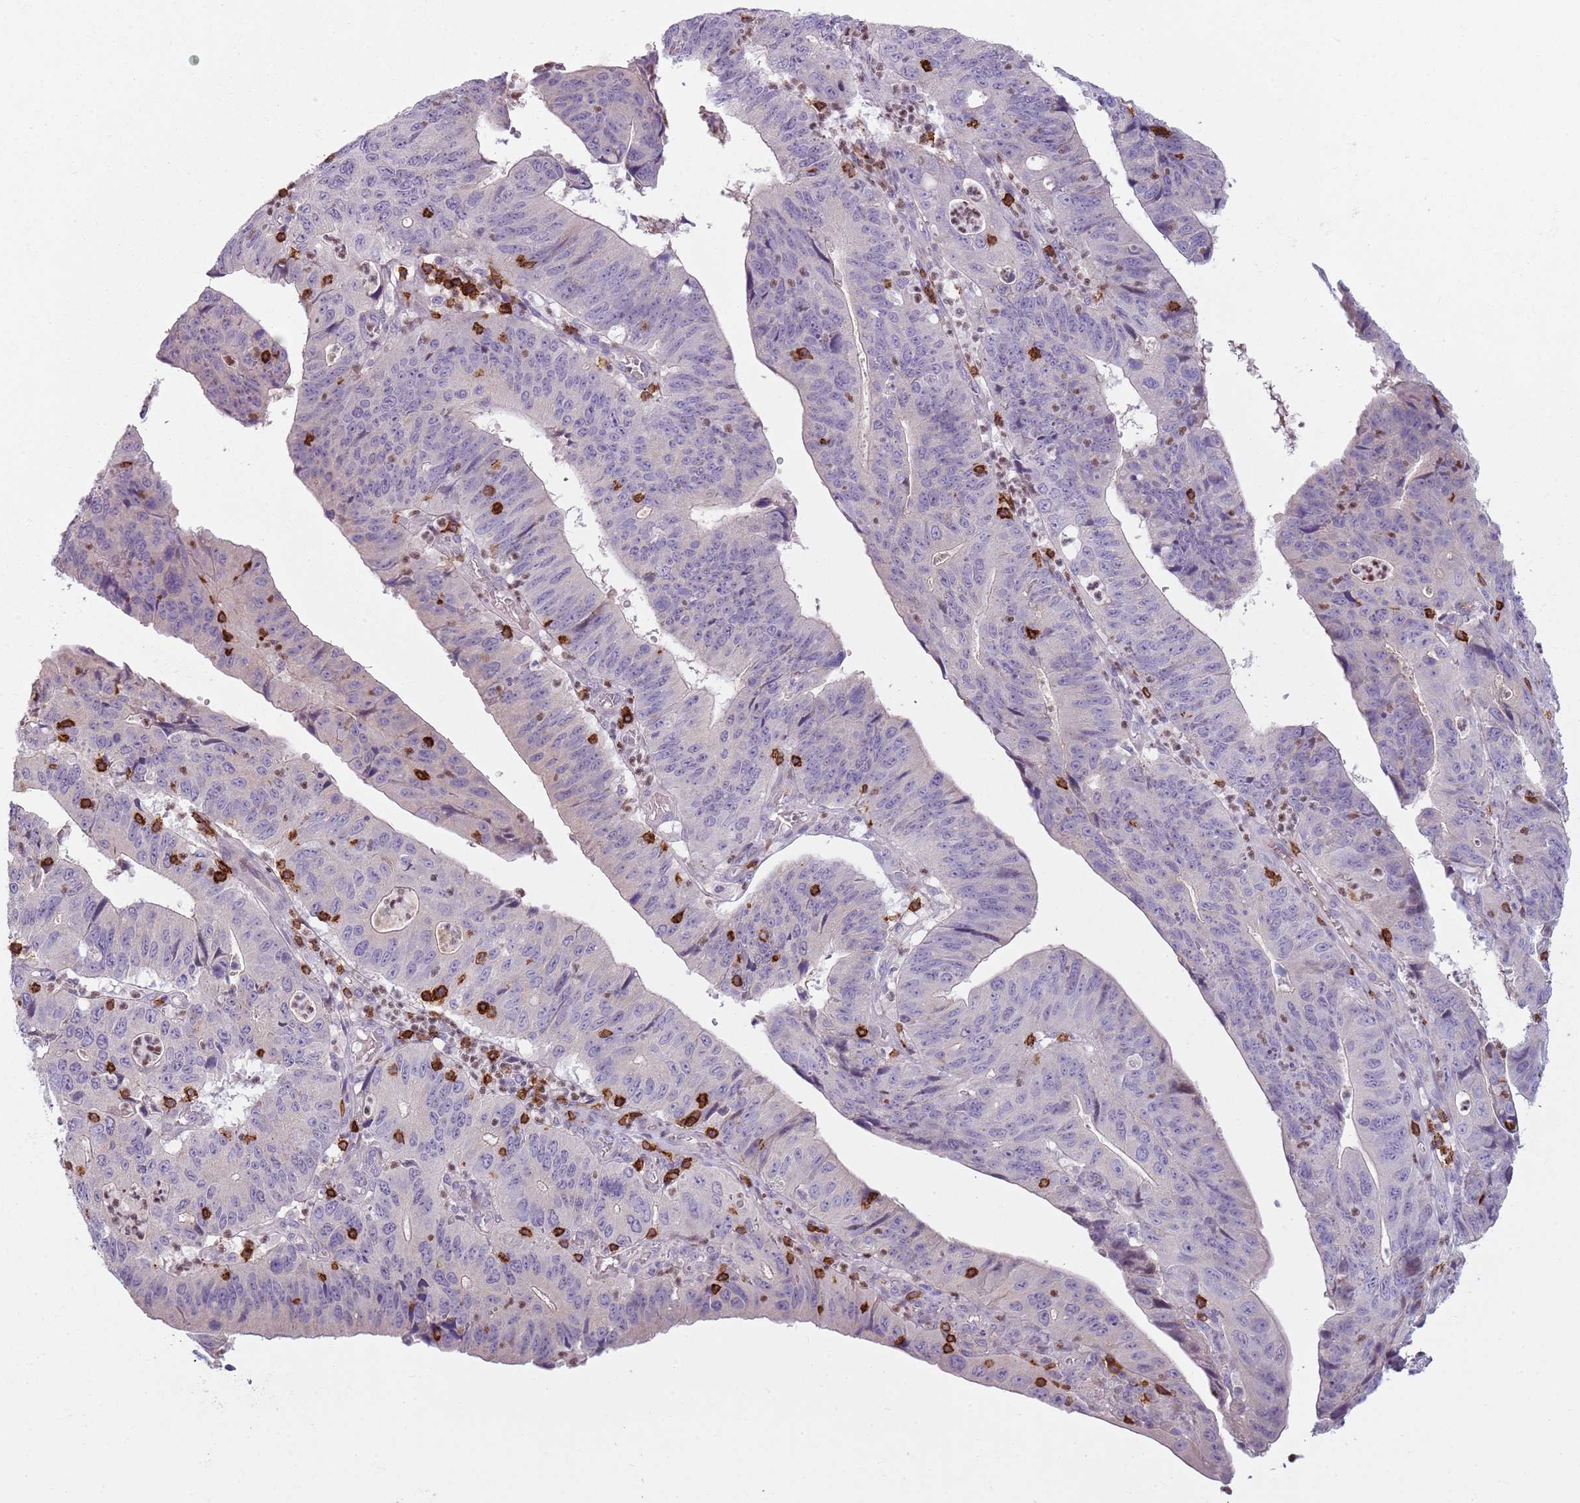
{"staining": {"intensity": "negative", "quantity": "none", "location": "none"}, "tissue": "stomach cancer", "cell_type": "Tumor cells", "image_type": "cancer", "snomed": [{"axis": "morphology", "description": "Adenocarcinoma, NOS"}, {"axis": "topography", "description": "Stomach"}], "caption": "Histopathology image shows no protein expression in tumor cells of stomach adenocarcinoma tissue.", "gene": "ZNF583", "patient": {"sex": "male", "age": 59}}